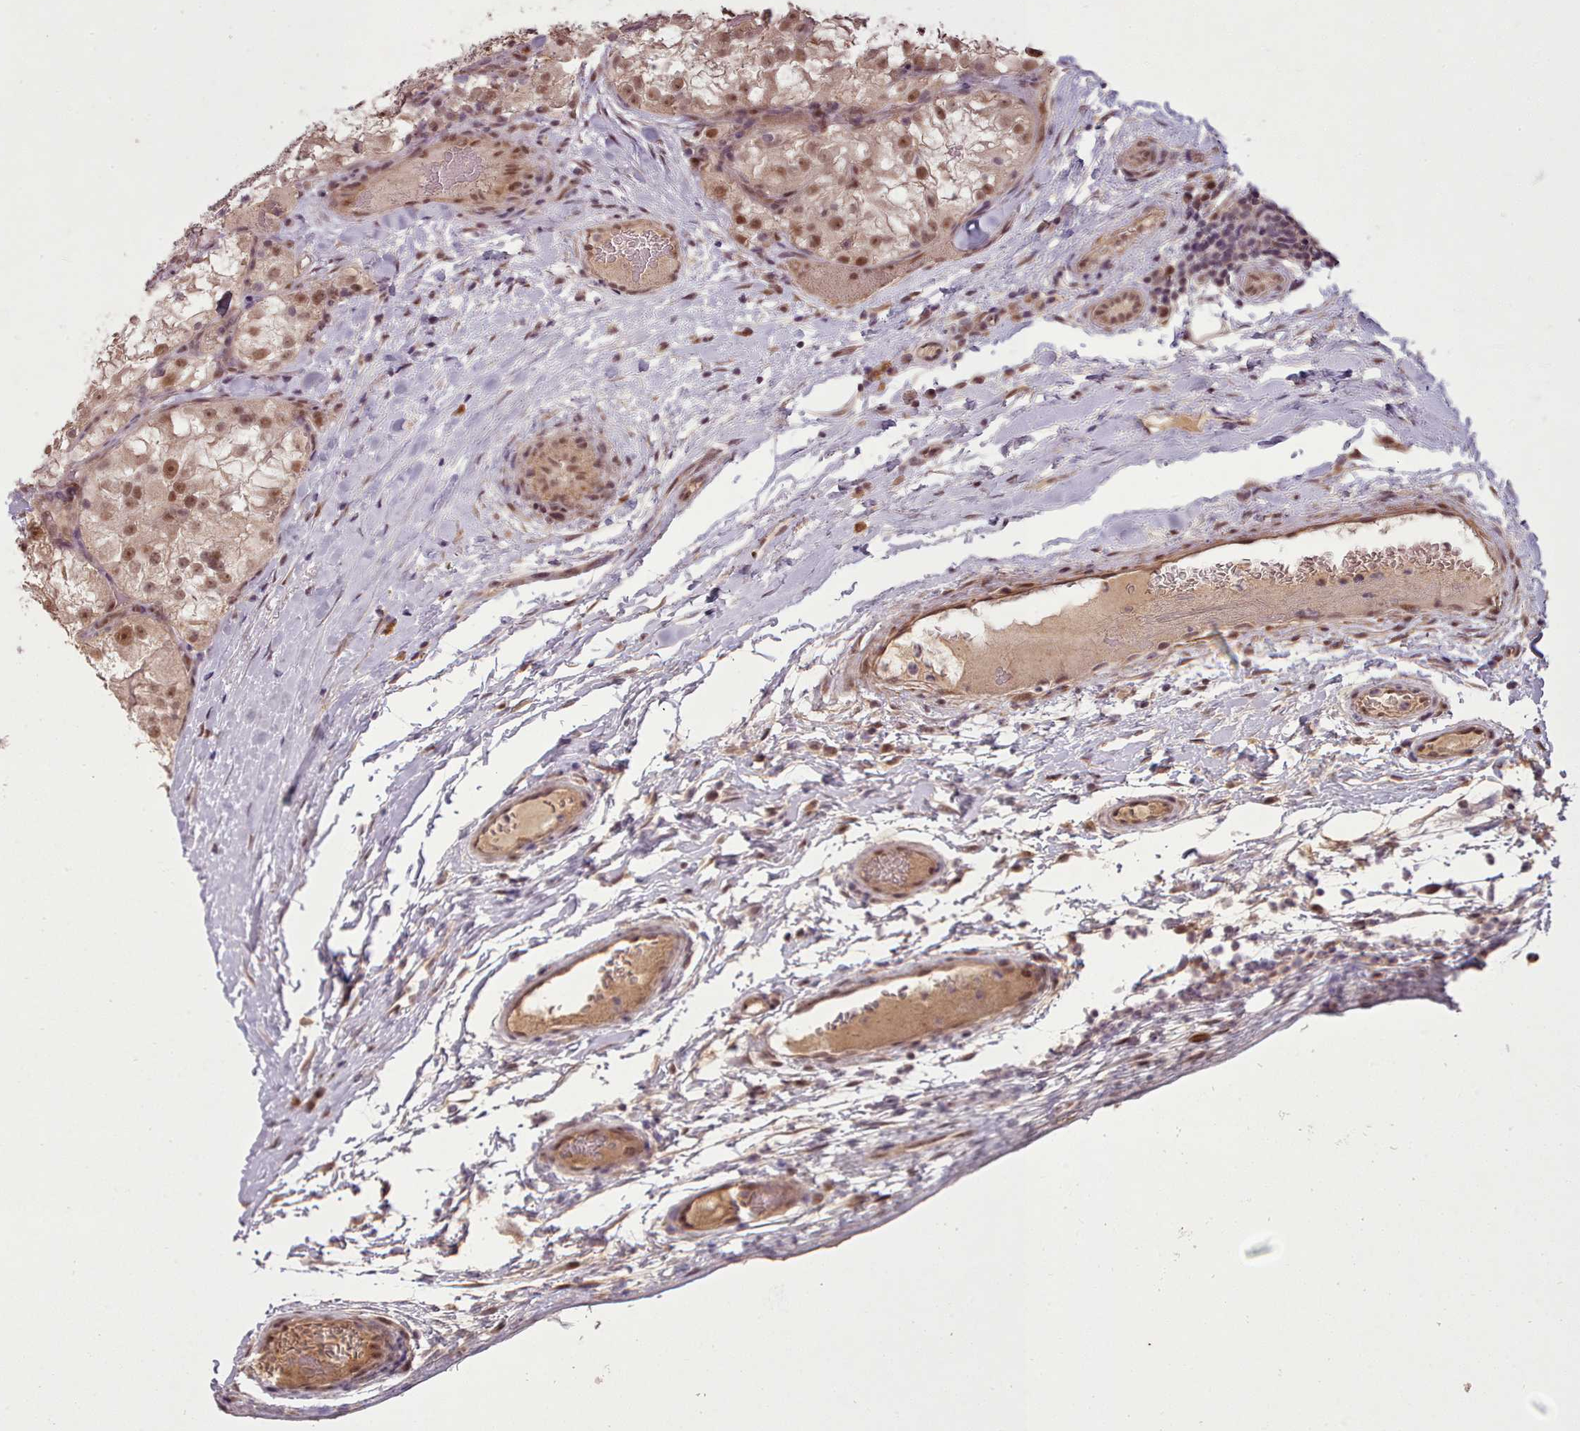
{"staining": {"intensity": "moderate", "quantity": "25%-75%", "location": "nuclear"}, "tissue": "renal cancer", "cell_type": "Tumor cells", "image_type": "cancer", "snomed": [{"axis": "morphology", "description": "Adenocarcinoma, NOS"}, {"axis": "topography", "description": "Kidney"}], "caption": "Moderate nuclear staining is present in approximately 25%-75% of tumor cells in renal adenocarcinoma.", "gene": "CDC6", "patient": {"sex": "female", "age": 72}}